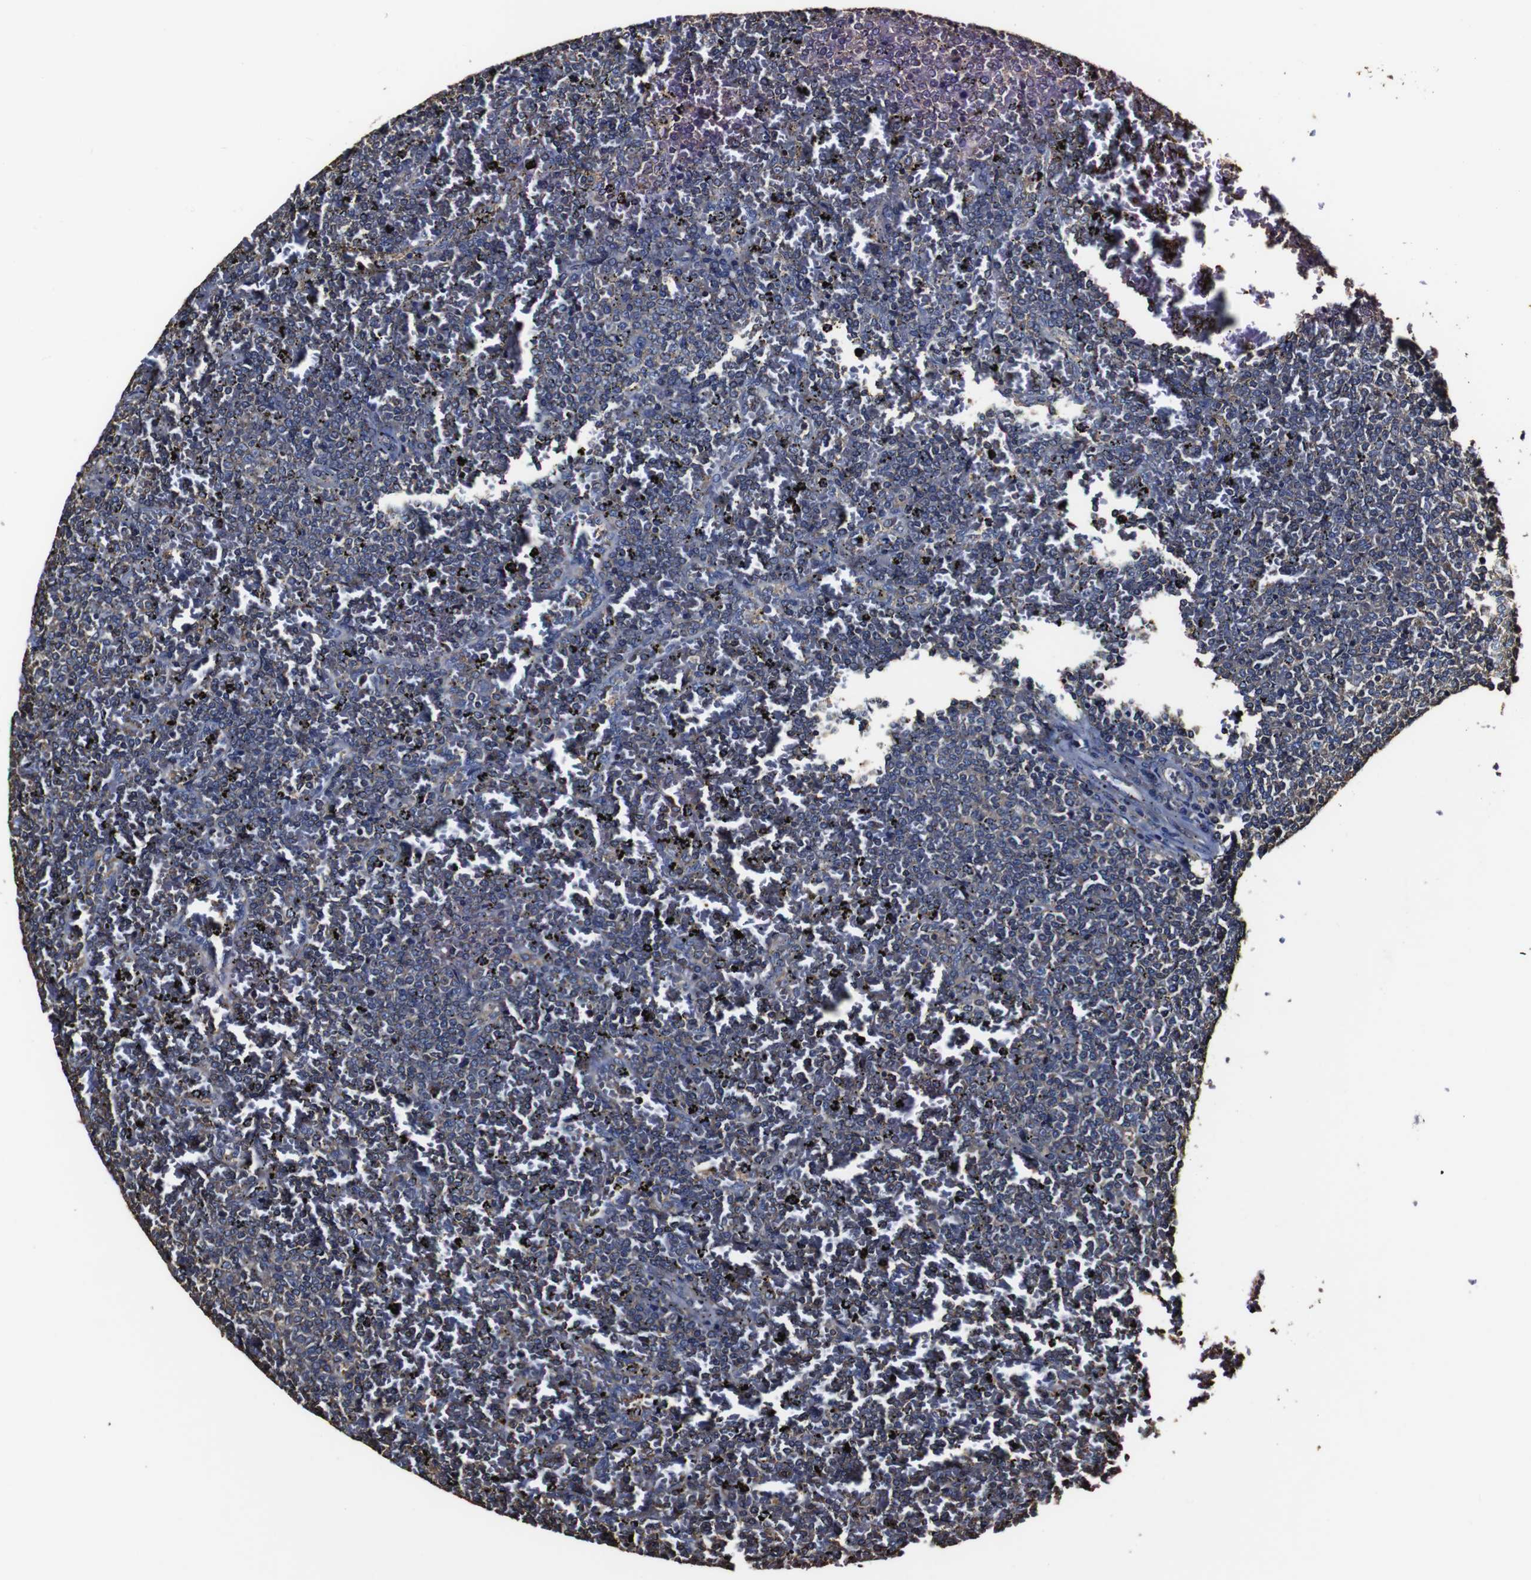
{"staining": {"intensity": "weak", "quantity": "<25%", "location": "cytoplasmic/membranous"}, "tissue": "lymphoma", "cell_type": "Tumor cells", "image_type": "cancer", "snomed": [{"axis": "morphology", "description": "Malignant lymphoma, non-Hodgkin's type, Low grade"}, {"axis": "topography", "description": "Spleen"}], "caption": "IHC micrograph of neoplastic tissue: lymphoma stained with DAB reveals no significant protein positivity in tumor cells.", "gene": "MSN", "patient": {"sex": "female", "age": 77}}